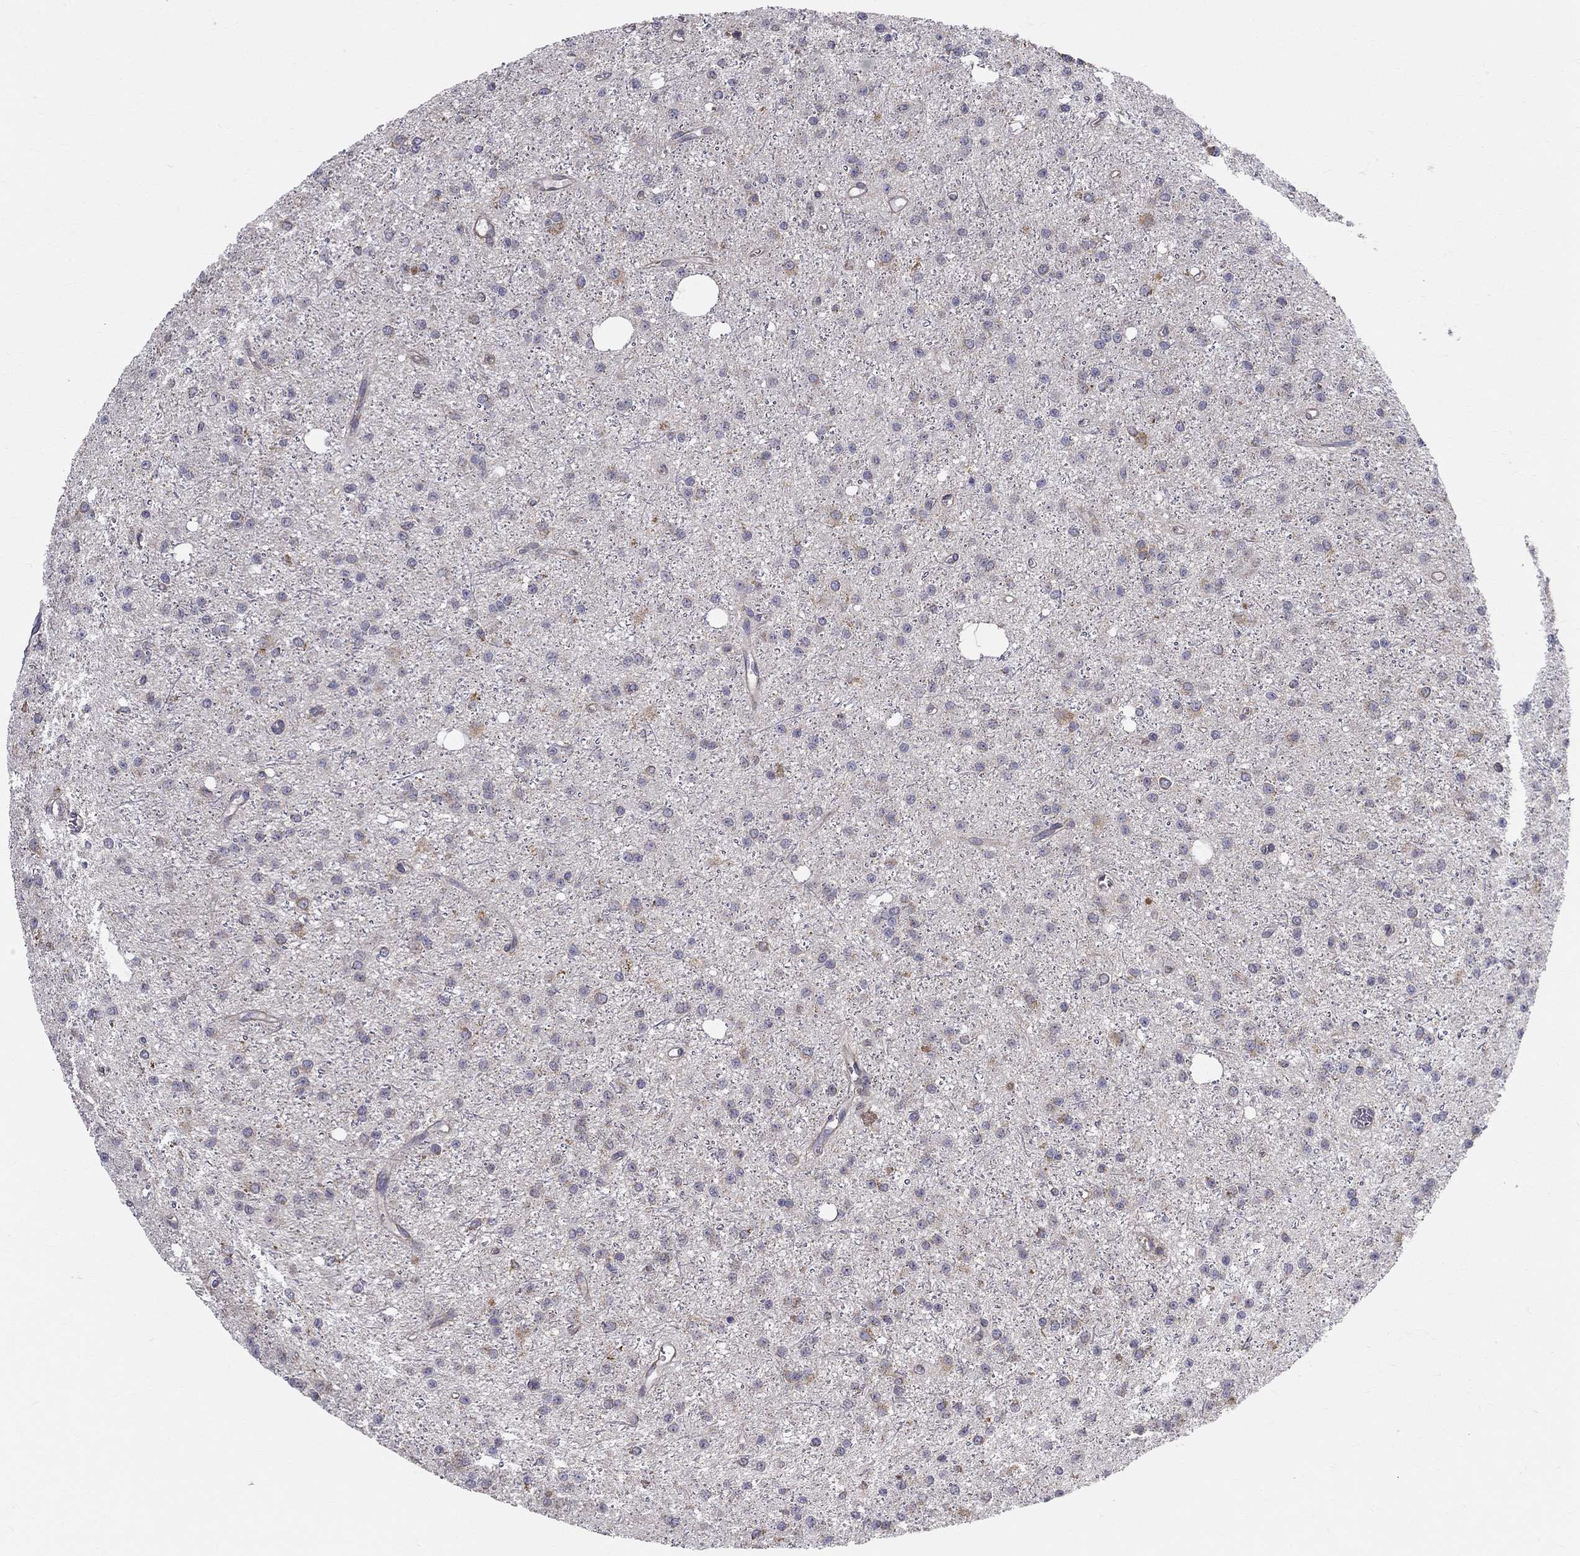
{"staining": {"intensity": "negative", "quantity": "none", "location": "none"}, "tissue": "glioma", "cell_type": "Tumor cells", "image_type": "cancer", "snomed": [{"axis": "morphology", "description": "Glioma, malignant, Low grade"}, {"axis": "topography", "description": "Brain"}], "caption": "This is an IHC photomicrograph of human malignant low-grade glioma. There is no positivity in tumor cells.", "gene": "PRDX4", "patient": {"sex": "male", "age": 27}}